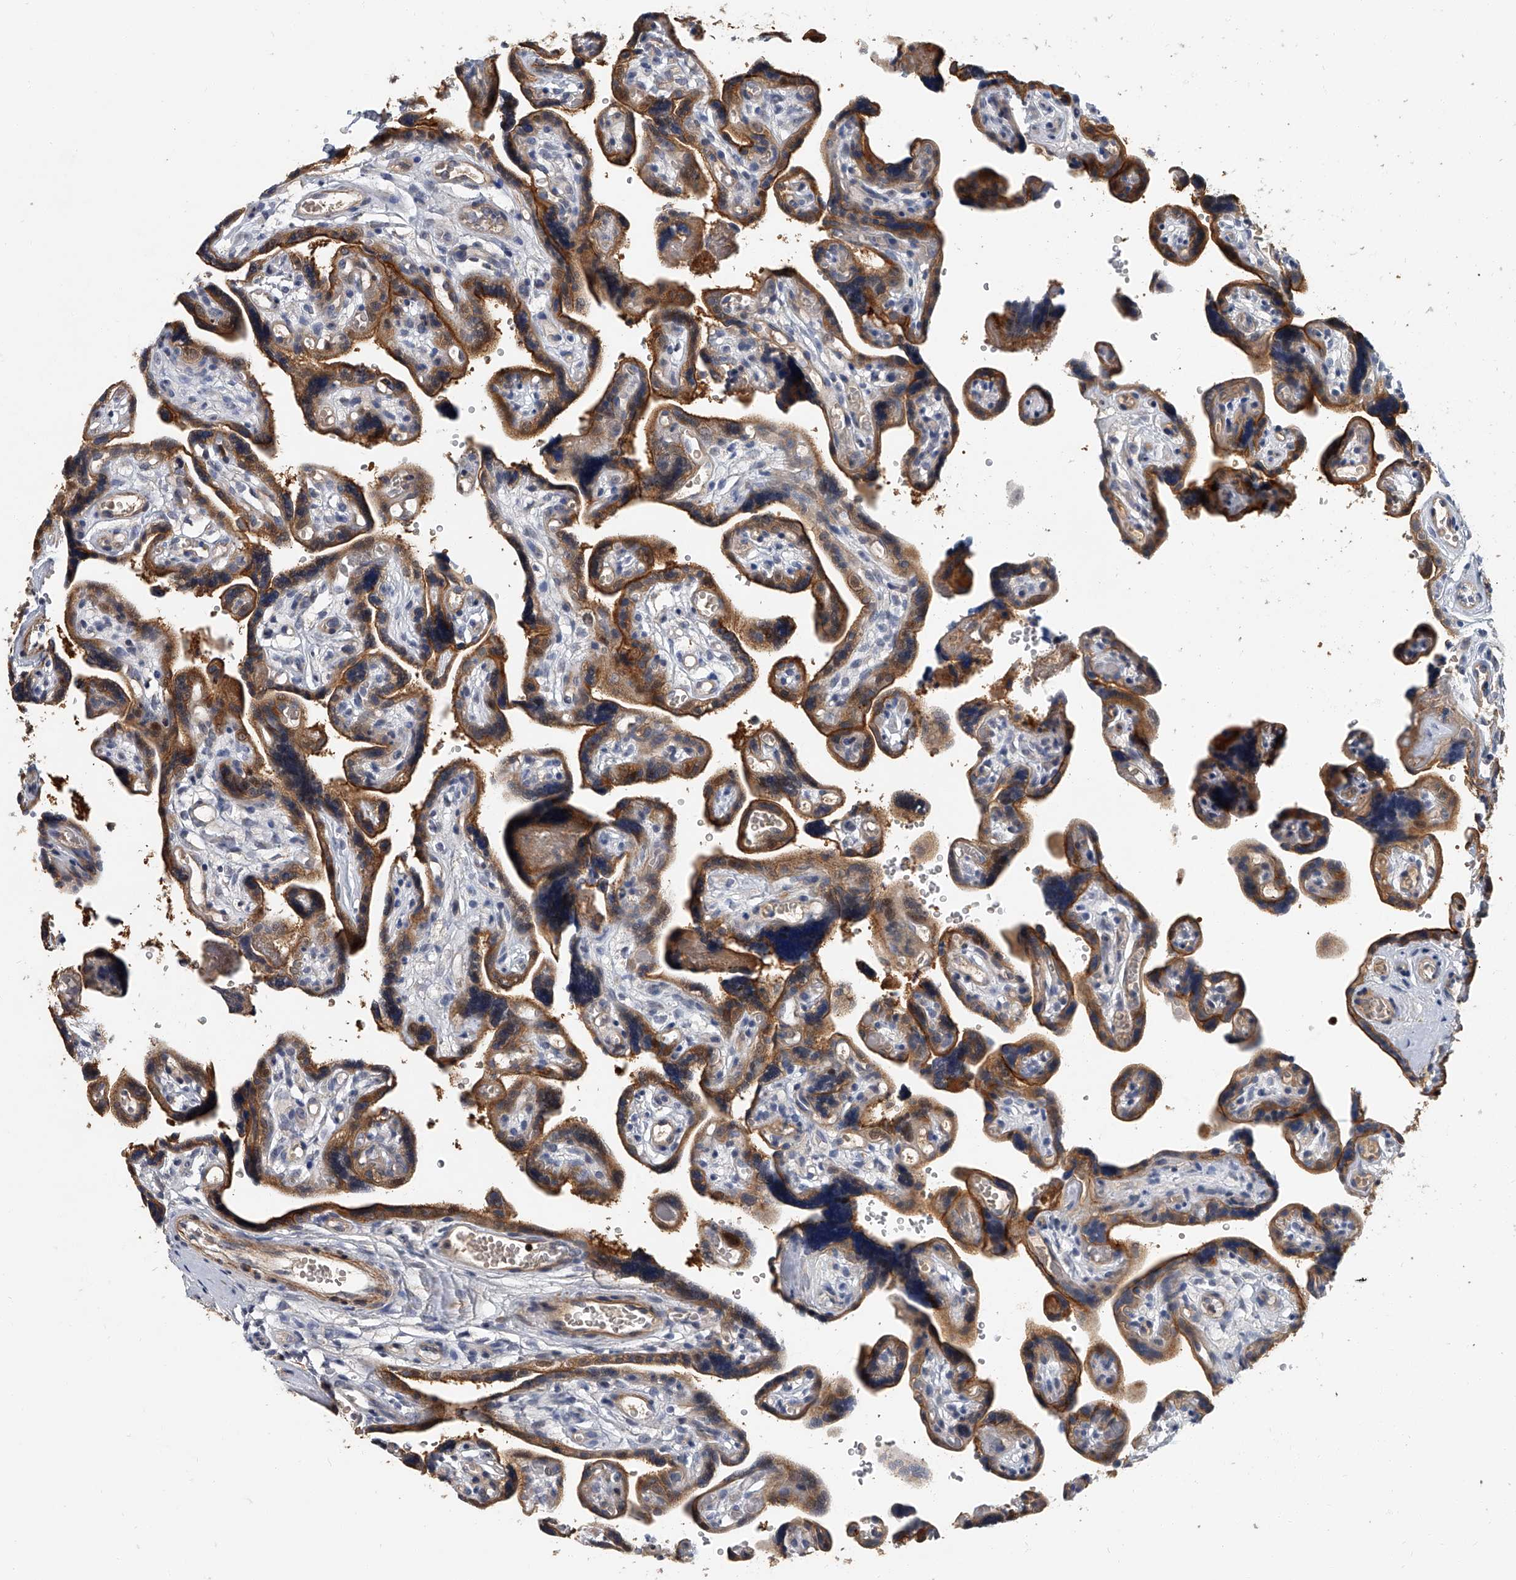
{"staining": {"intensity": "weak", "quantity": "25%-75%", "location": "cytoplasmic/membranous"}, "tissue": "placenta", "cell_type": "Decidual cells", "image_type": "normal", "snomed": [{"axis": "morphology", "description": "Normal tissue, NOS"}, {"axis": "topography", "description": "Placenta"}], "caption": "Immunohistochemical staining of unremarkable placenta shows low levels of weak cytoplasmic/membranous expression in approximately 25%-75% of decidual cells.", "gene": "CD200", "patient": {"sex": "female", "age": 30}}